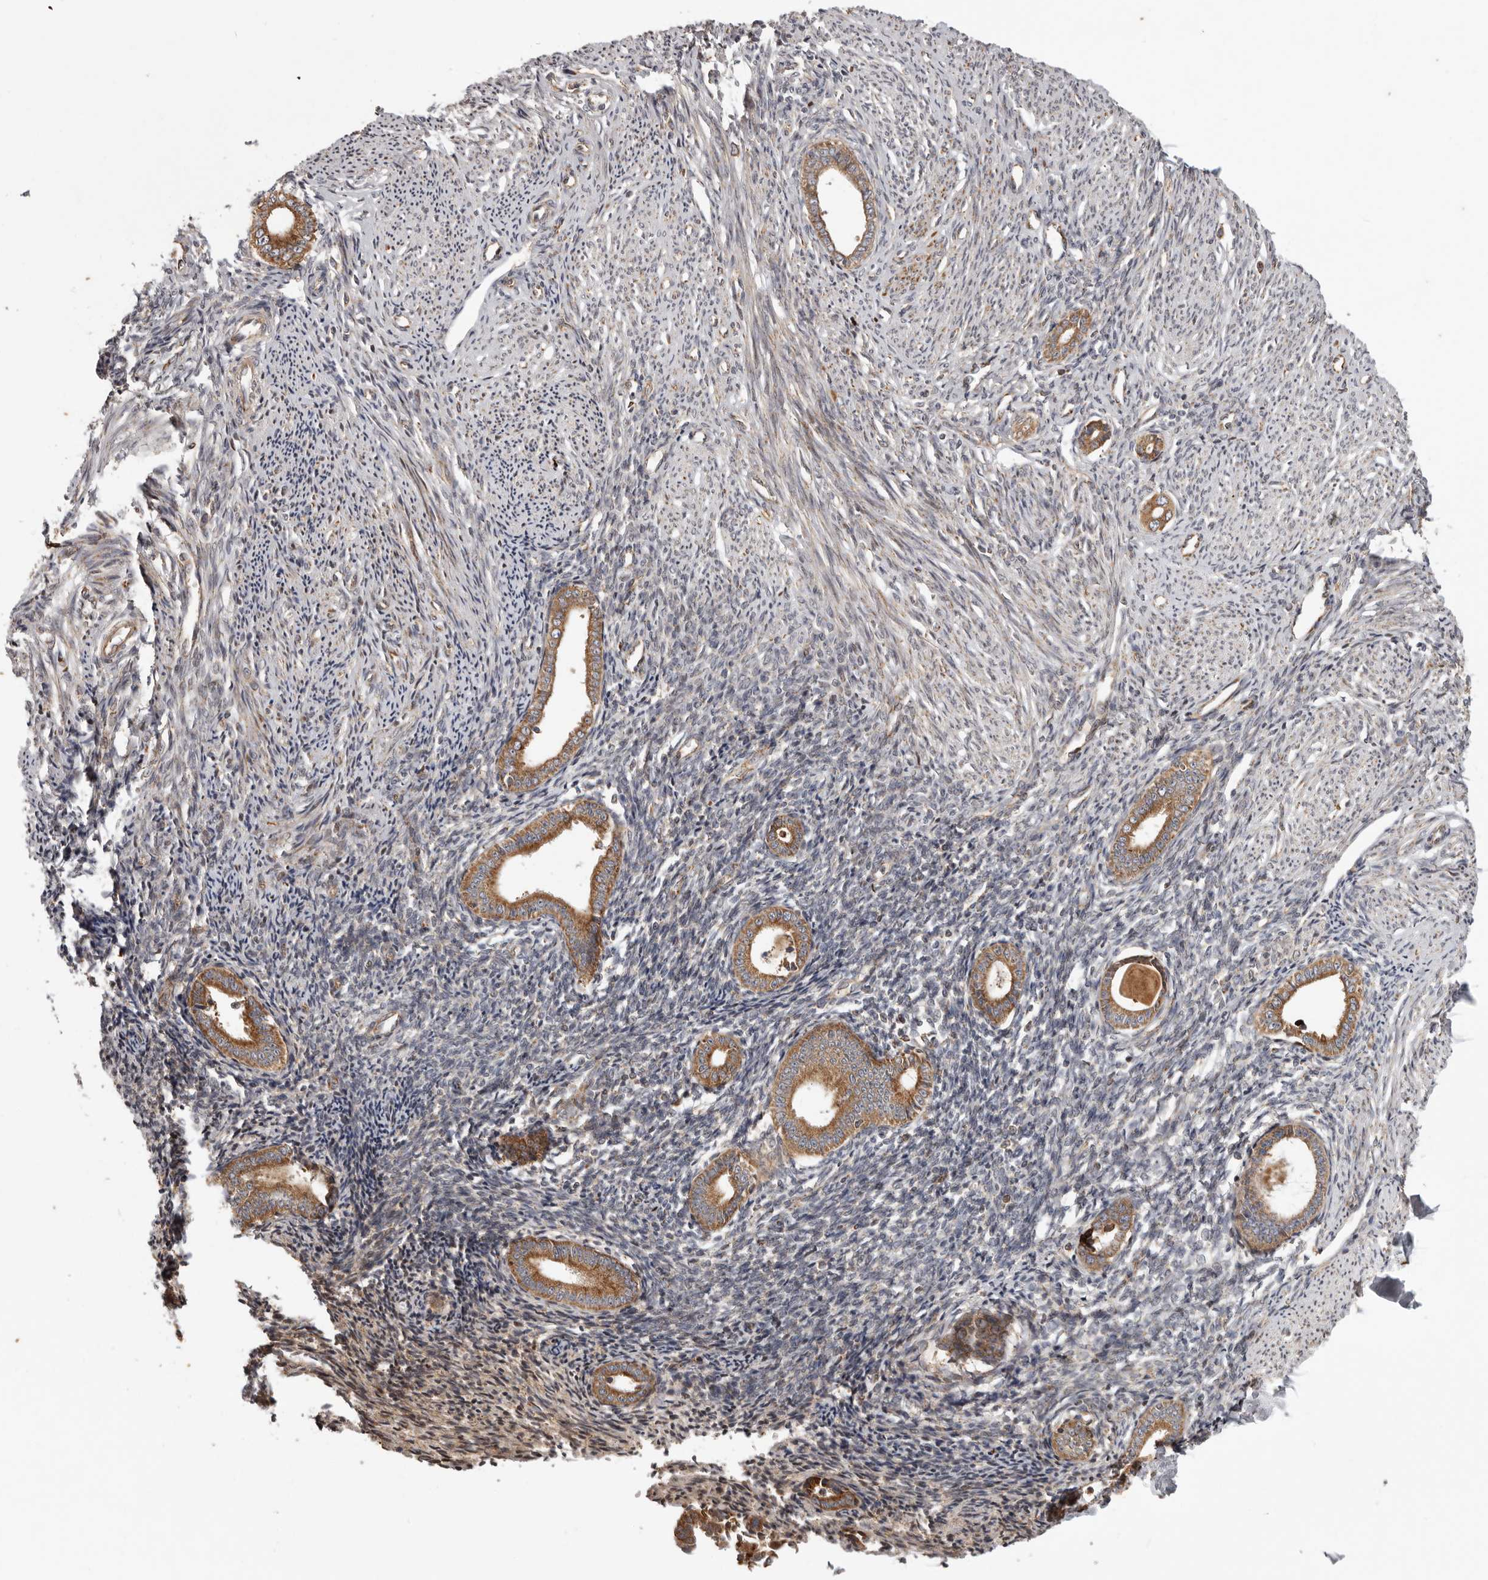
{"staining": {"intensity": "moderate", "quantity": "25%-75%", "location": "cytoplasmic/membranous"}, "tissue": "endometrium", "cell_type": "Cells in endometrial stroma", "image_type": "normal", "snomed": [{"axis": "morphology", "description": "Normal tissue, NOS"}, {"axis": "topography", "description": "Endometrium"}], "caption": "Normal endometrium demonstrates moderate cytoplasmic/membranous positivity in about 25%-75% of cells in endometrial stroma Ihc stains the protein of interest in brown and the nuclei are stained blue..", "gene": "MRPS10", "patient": {"sex": "female", "age": 56}}